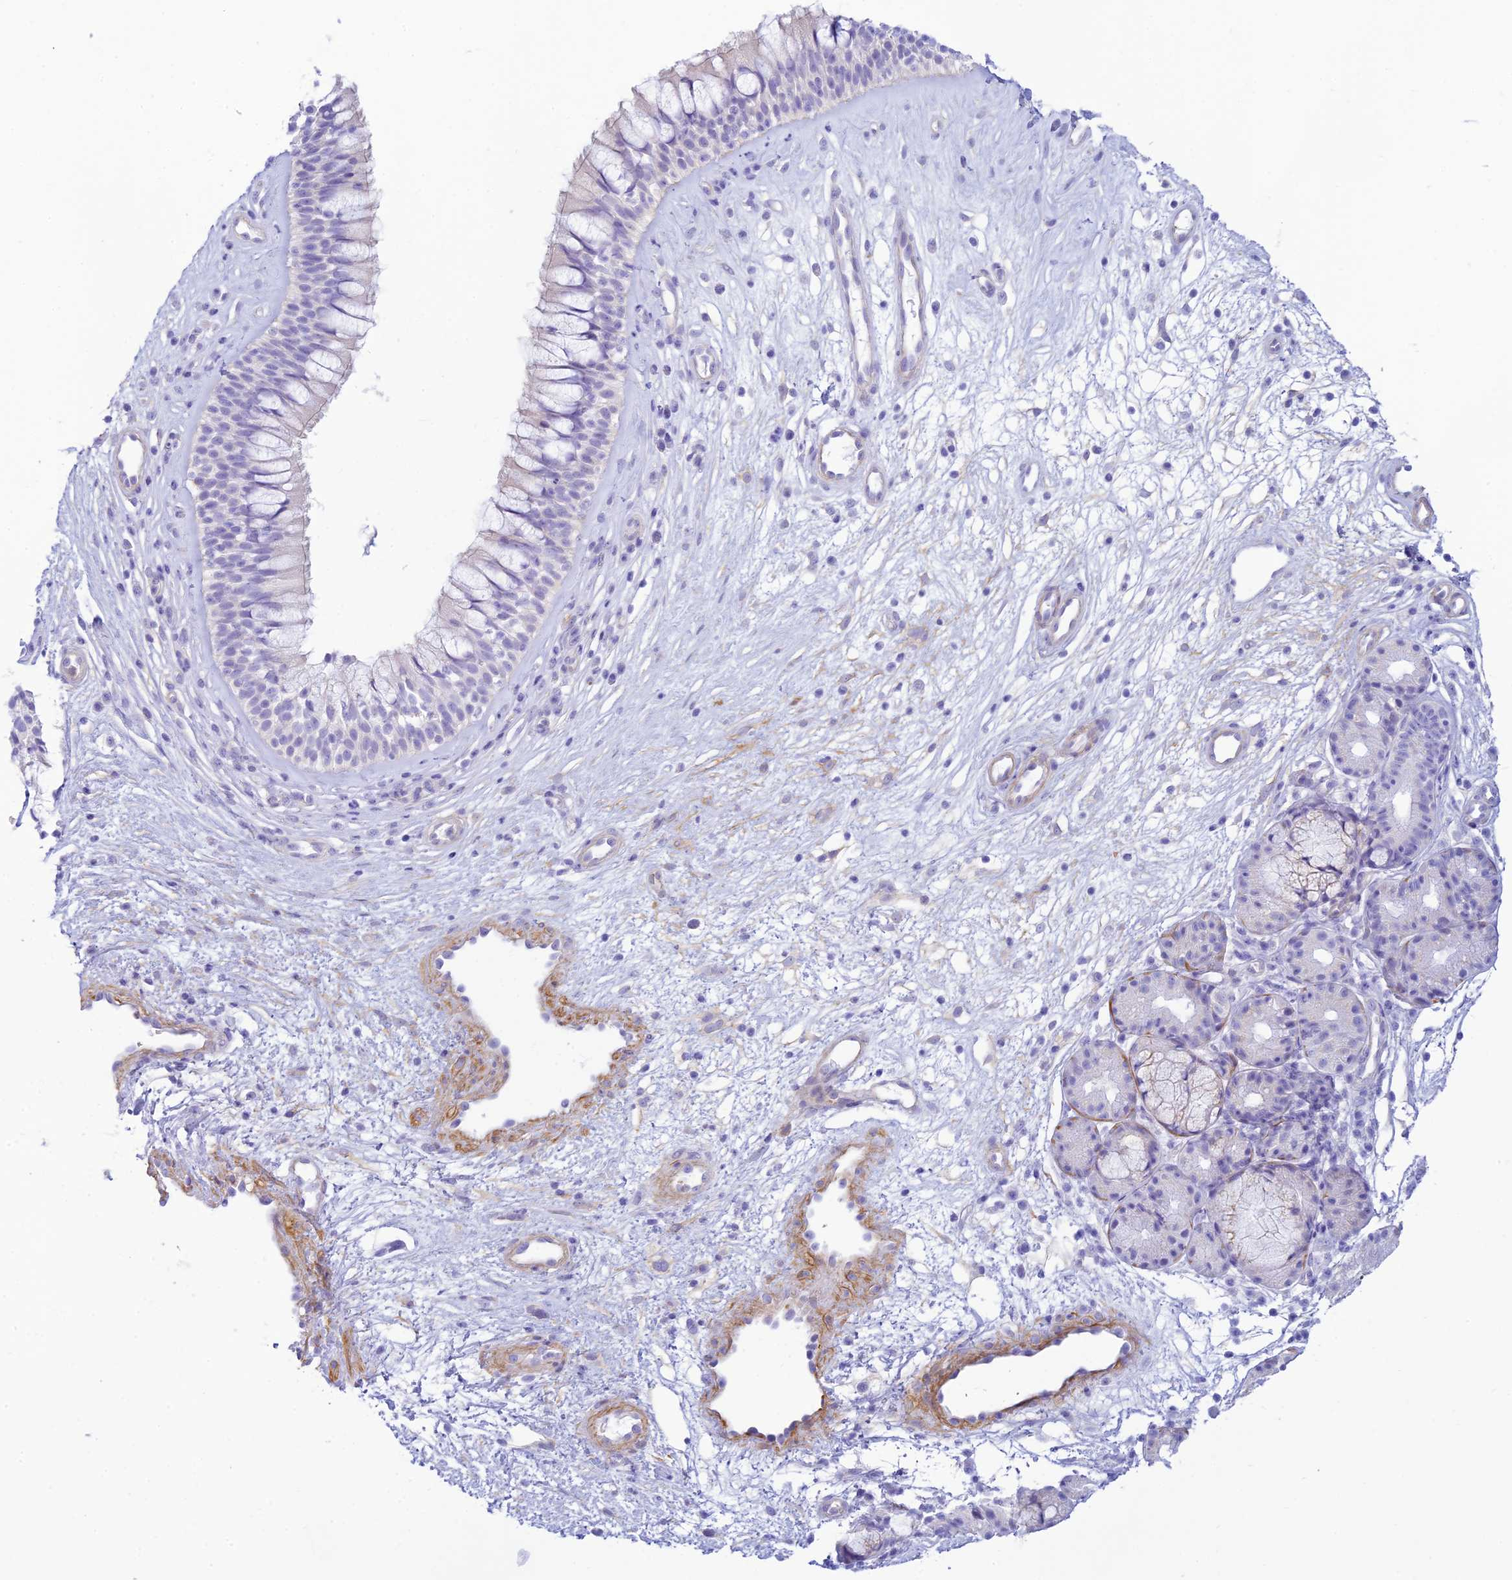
{"staining": {"intensity": "negative", "quantity": "none", "location": "none"}, "tissue": "nasopharynx", "cell_type": "Respiratory epithelial cells", "image_type": "normal", "snomed": [{"axis": "morphology", "description": "Normal tissue, NOS"}, {"axis": "topography", "description": "Nasopharynx"}], "caption": "High power microscopy micrograph of an immunohistochemistry (IHC) photomicrograph of normal nasopharynx, revealing no significant positivity in respiratory epithelial cells. Nuclei are stained in blue.", "gene": "FBXW4", "patient": {"sex": "male", "age": 32}}